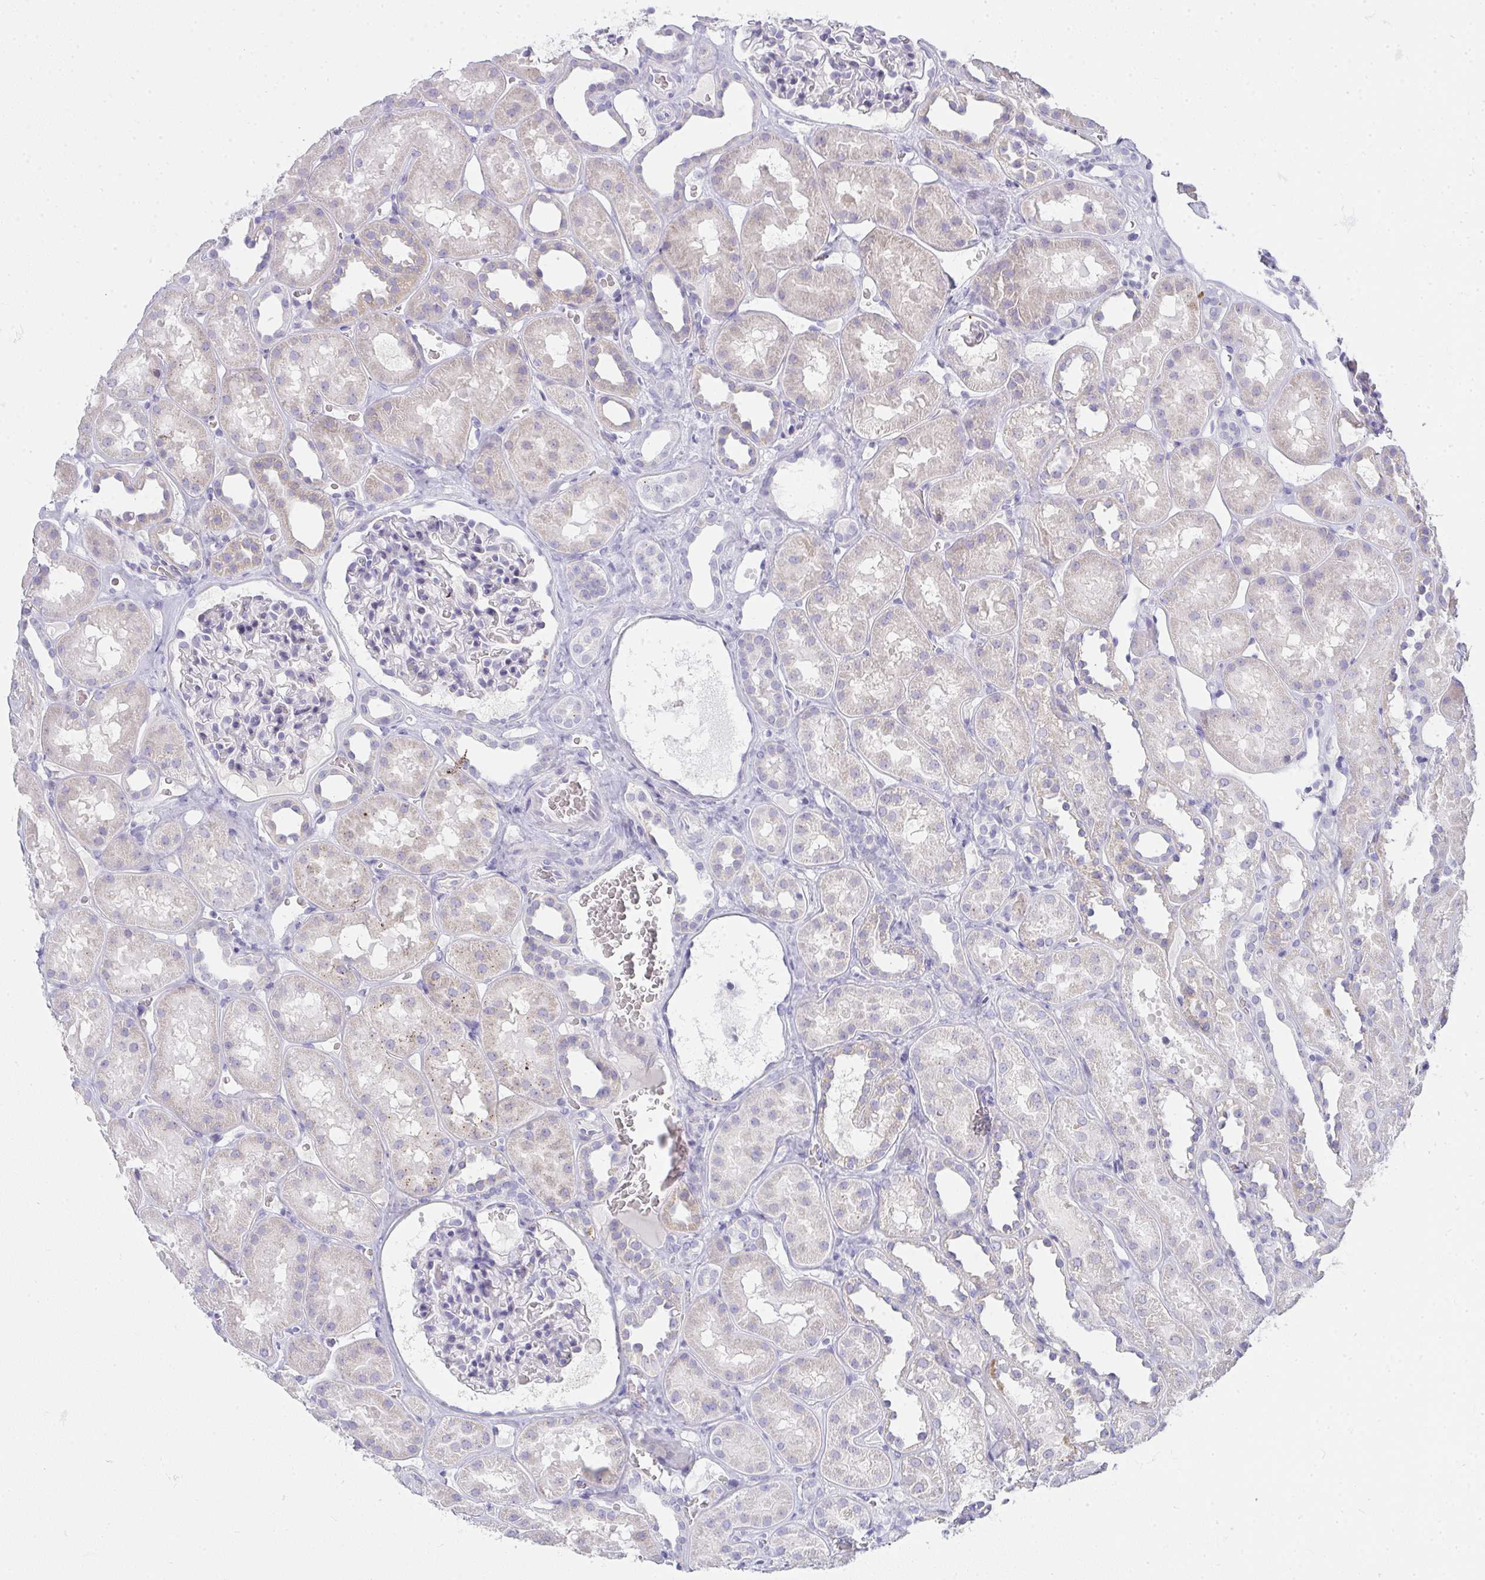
{"staining": {"intensity": "negative", "quantity": "none", "location": "none"}, "tissue": "kidney", "cell_type": "Cells in glomeruli", "image_type": "normal", "snomed": [{"axis": "morphology", "description": "Normal tissue, NOS"}, {"axis": "topography", "description": "Kidney"}], "caption": "Kidney stained for a protein using immunohistochemistry (IHC) demonstrates no expression cells in glomeruli.", "gene": "ZNF182", "patient": {"sex": "female", "age": 41}}